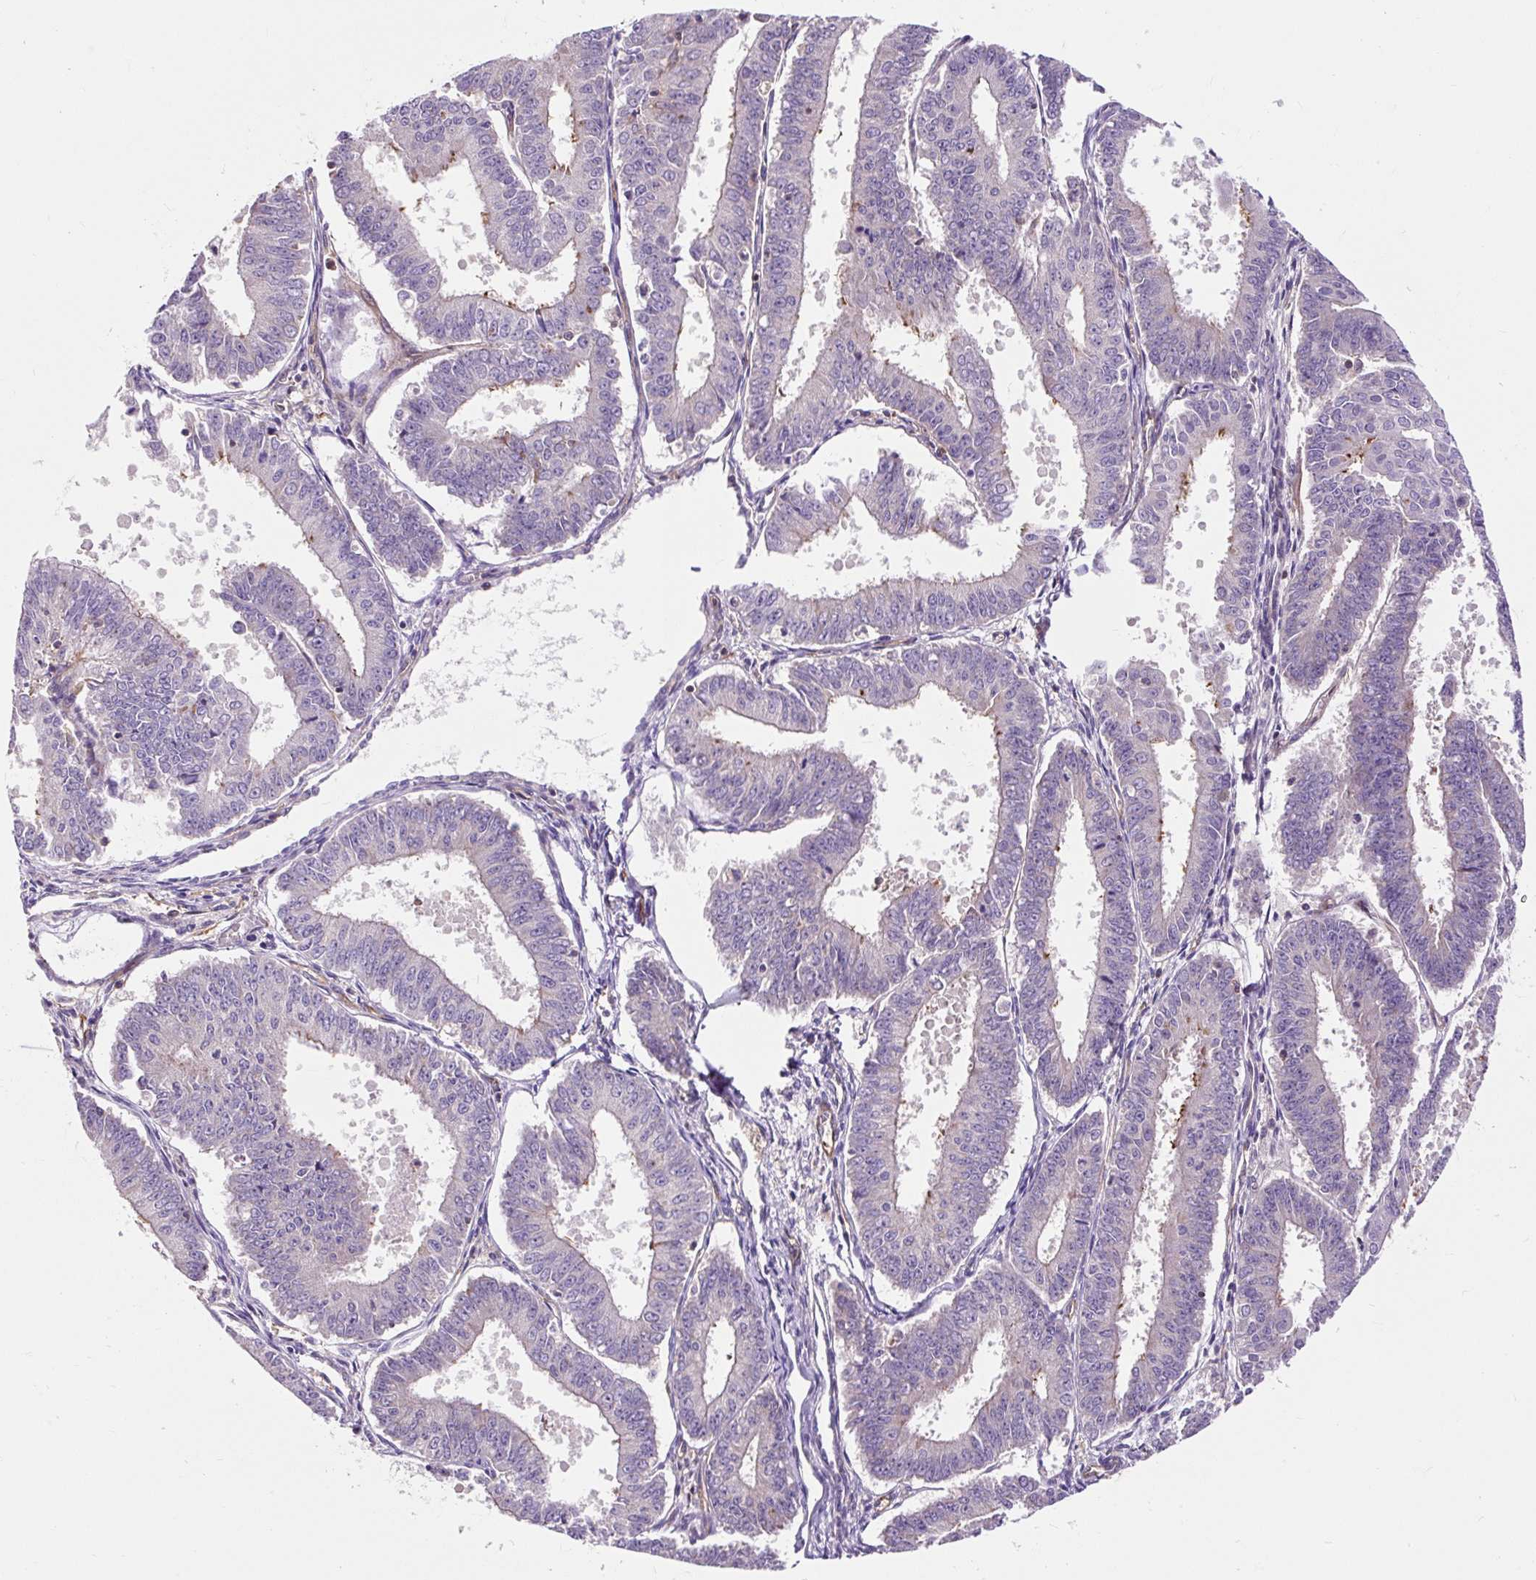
{"staining": {"intensity": "negative", "quantity": "none", "location": "none"}, "tissue": "endometrial cancer", "cell_type": "Tumor cells", "image_type": "cancer", "snomed": [{"axis": "morphology", "description": "Adenocarcinoma, NOS"}, {"axis": "topography", "description": "Endometrium"}], "caption": "Endometrial cancer (adenocarcinoma) was stained to show a protein in brown. There is no significant positivity in tumor cells. (DAB (3,3'-diaminobenzidine) IHC, high magnification).", "gene": "PCDHGB3", "patient": {"sex": "female", "age": 73}}